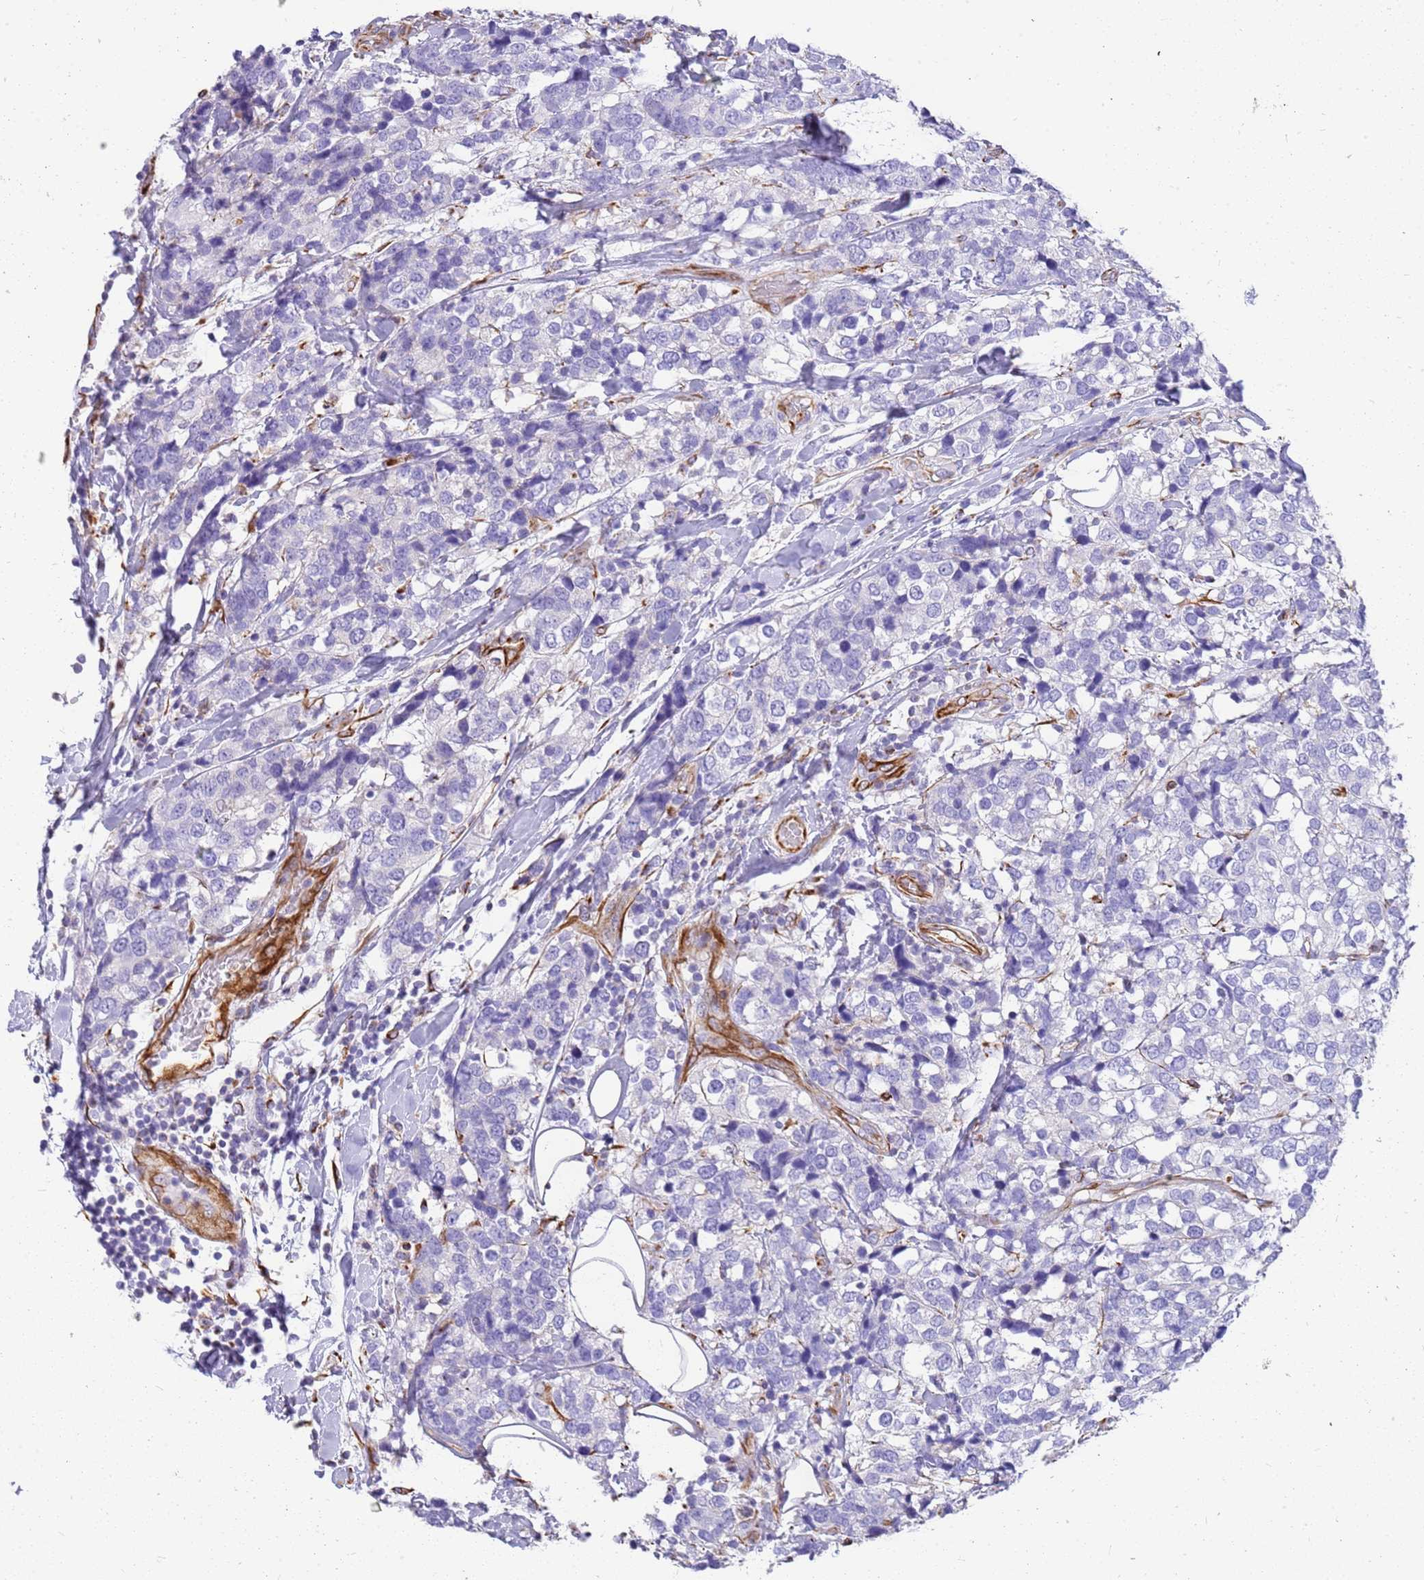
{"staining": {"intensity": "negative", "quantity": "none", "location": "none"}, "tissue": "breast cancer", "cell_type": "Tumor cells", "image_type": "cancer", "snomed": [{"axis": "morphology", "description": "Lobular carcinoma"}, {"axis": "topography", "description": "Breast"}], "caption": "High magnification brightfield microscopy of lobular carcinoma (breast) stained with DAB (3,3'-diaminobenzidine) (brown) and counterstained with hematoxylin (blue): tumor cells show no significant staining.", "gene": "ZDHHC1", "patient": {"sex": "female", "age": 59}}